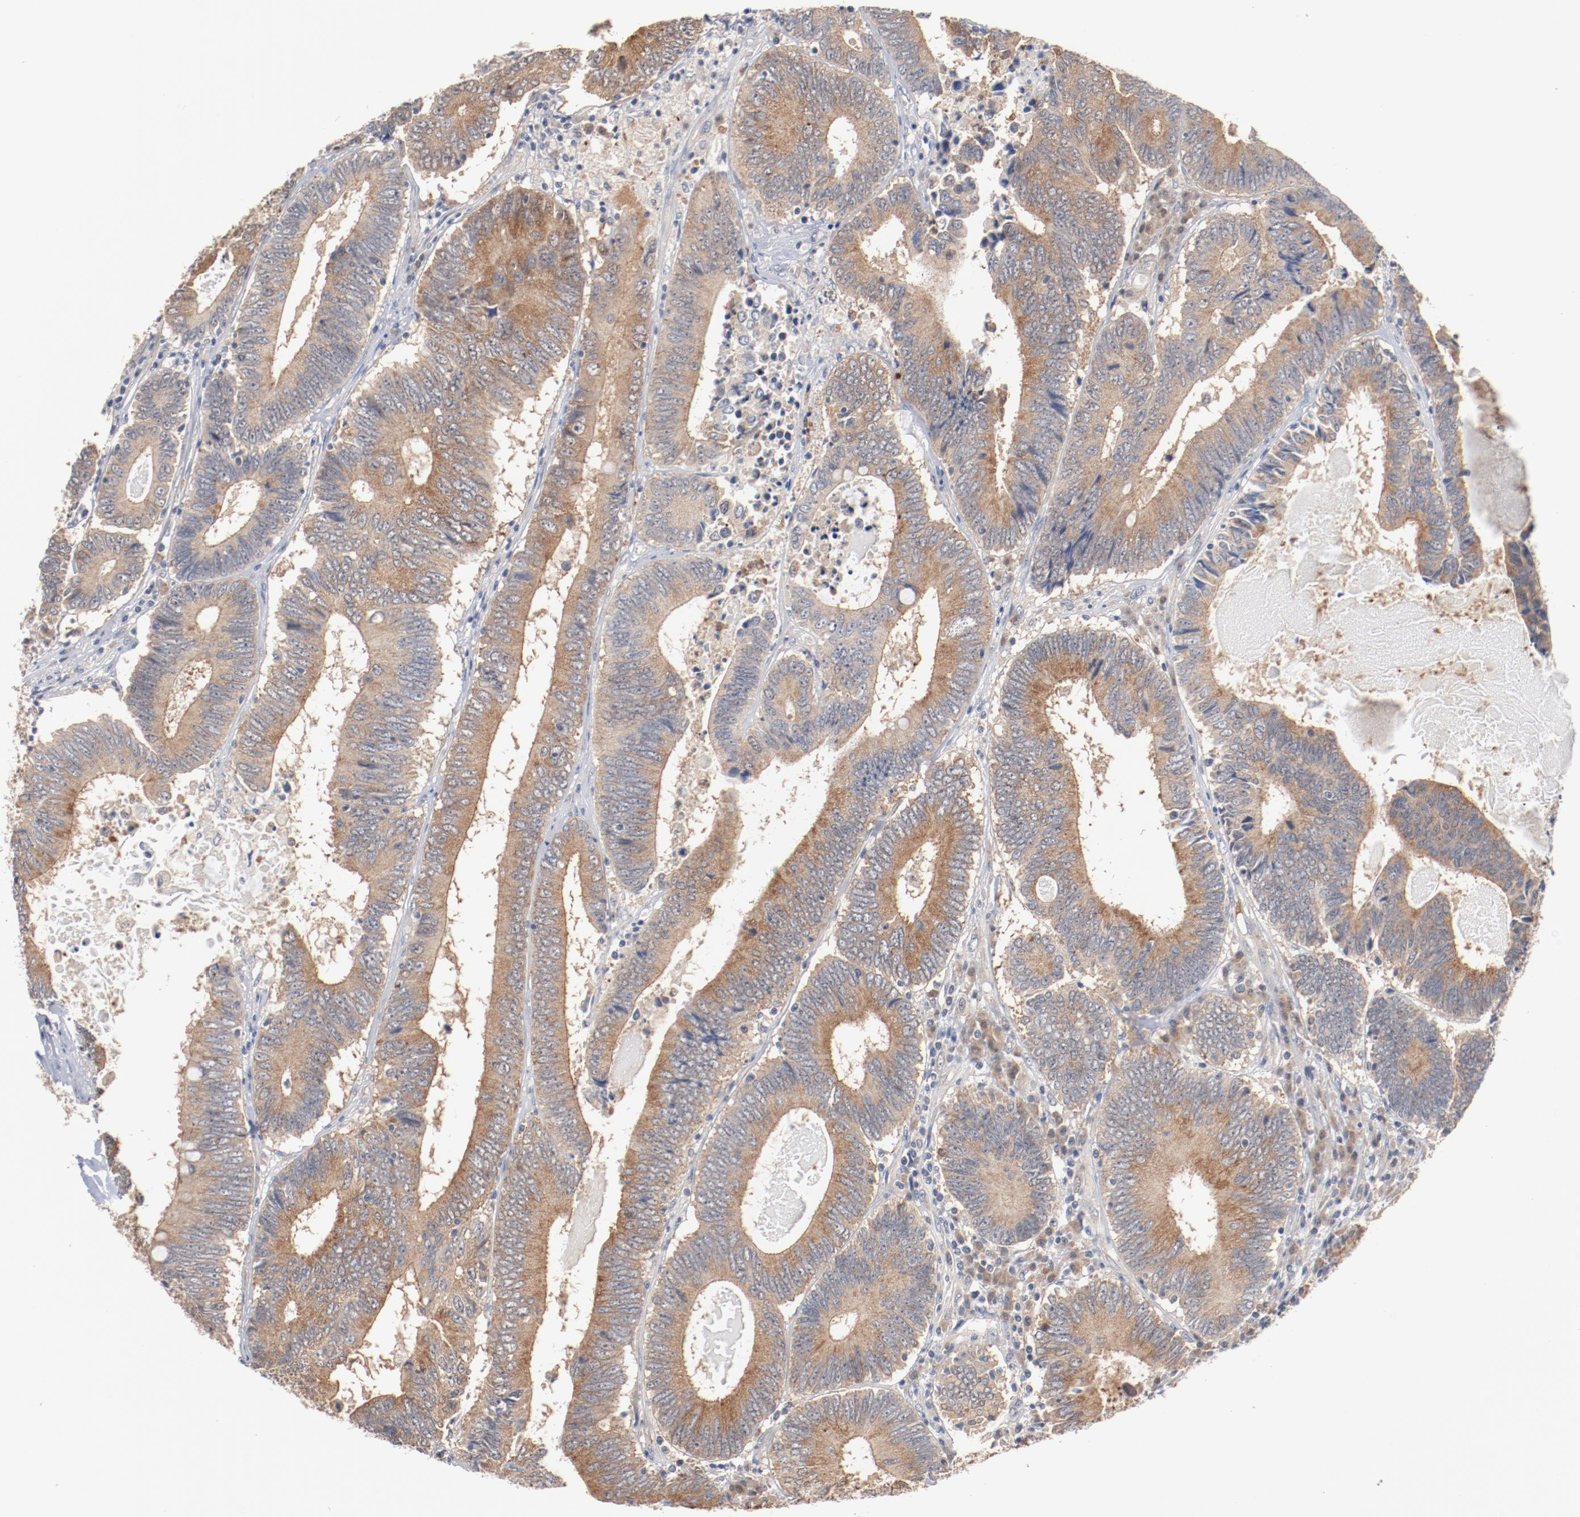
{"staining": {"intensity": "moderate", "quantity": ">75%", "location": "cytoplasmic/membranous"}, "tissue": "colorectal cancer", "cell_type": "Tumor cells", "image_type": "cancer", "snomed": [{"axis": "morphology", "description": "Adenocarcinoma, NOS"}, {"axis": "topography", "description": "Colon"}], "caption": "Colorectal cancer (adenocarcinoma) stained with immunohistochemistry (IHC) exhibits moderate cytoplasmic/membranous expression in approximately >75% of tumor cells. Using DAB (3,3'-diaminobenzidine) (brown) and hematoxylin (blue) stains, captured at high magnification using brightfield microscopy.", "gene": "RNASE11", "patient": {"sex": "female", "age": 78}}